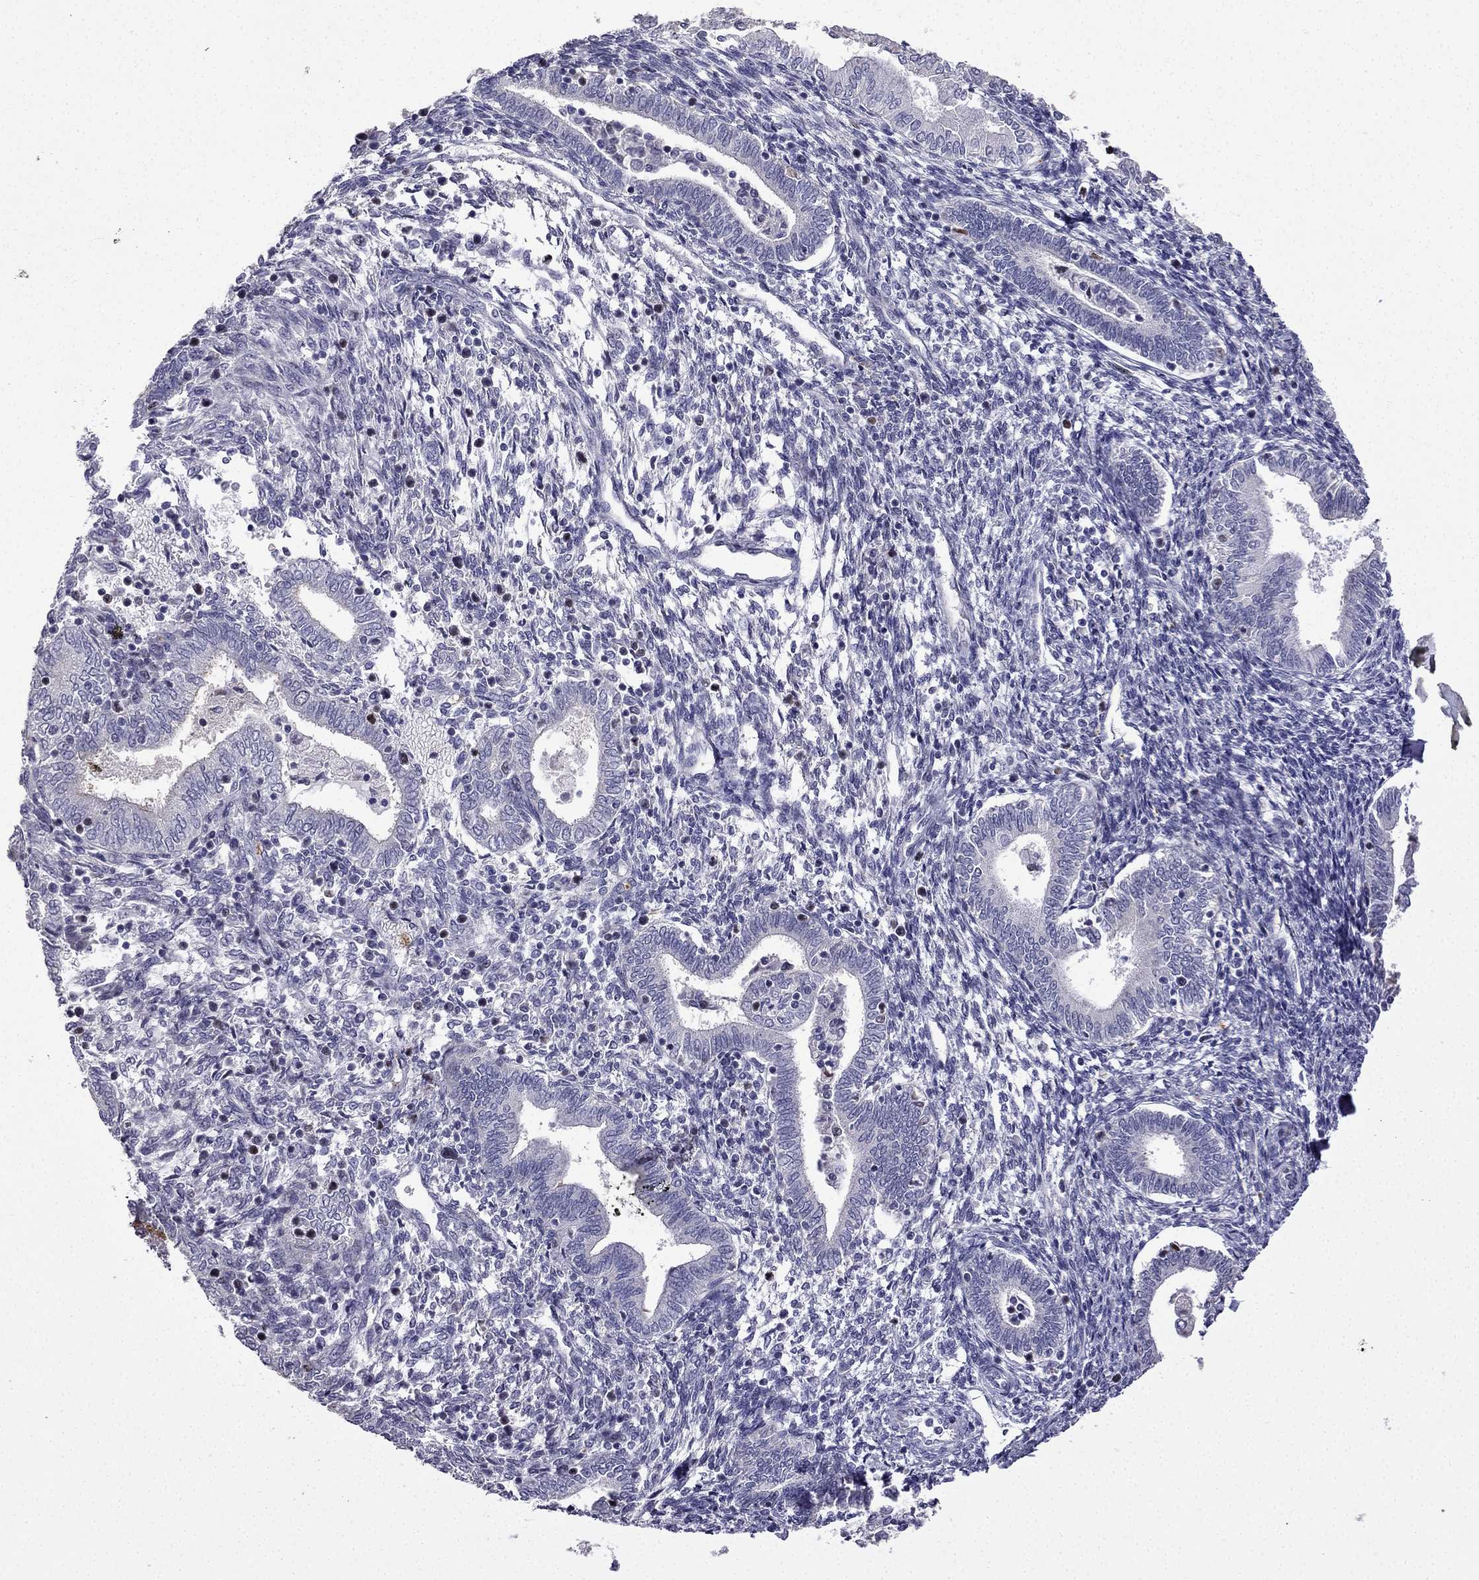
{"staining": {"intensity": "negative", "quantity": "none", "location": "none"}, "tissue": "endometrium", "cell_type": "Cells in endometrial stroma", "image_type": "normal", "snomed": [{"axis": "morphology", "description": "Normal tissue, NOS"}, {"axis": "topography", "description": "Endometrium"}], "caption": "Human endometrium stained for a protein using immunohistochemistry shows no staining in cells in endometrial stroma.", "gene": "UHRF1", "patient": {"sex": "female", "age": 42}}